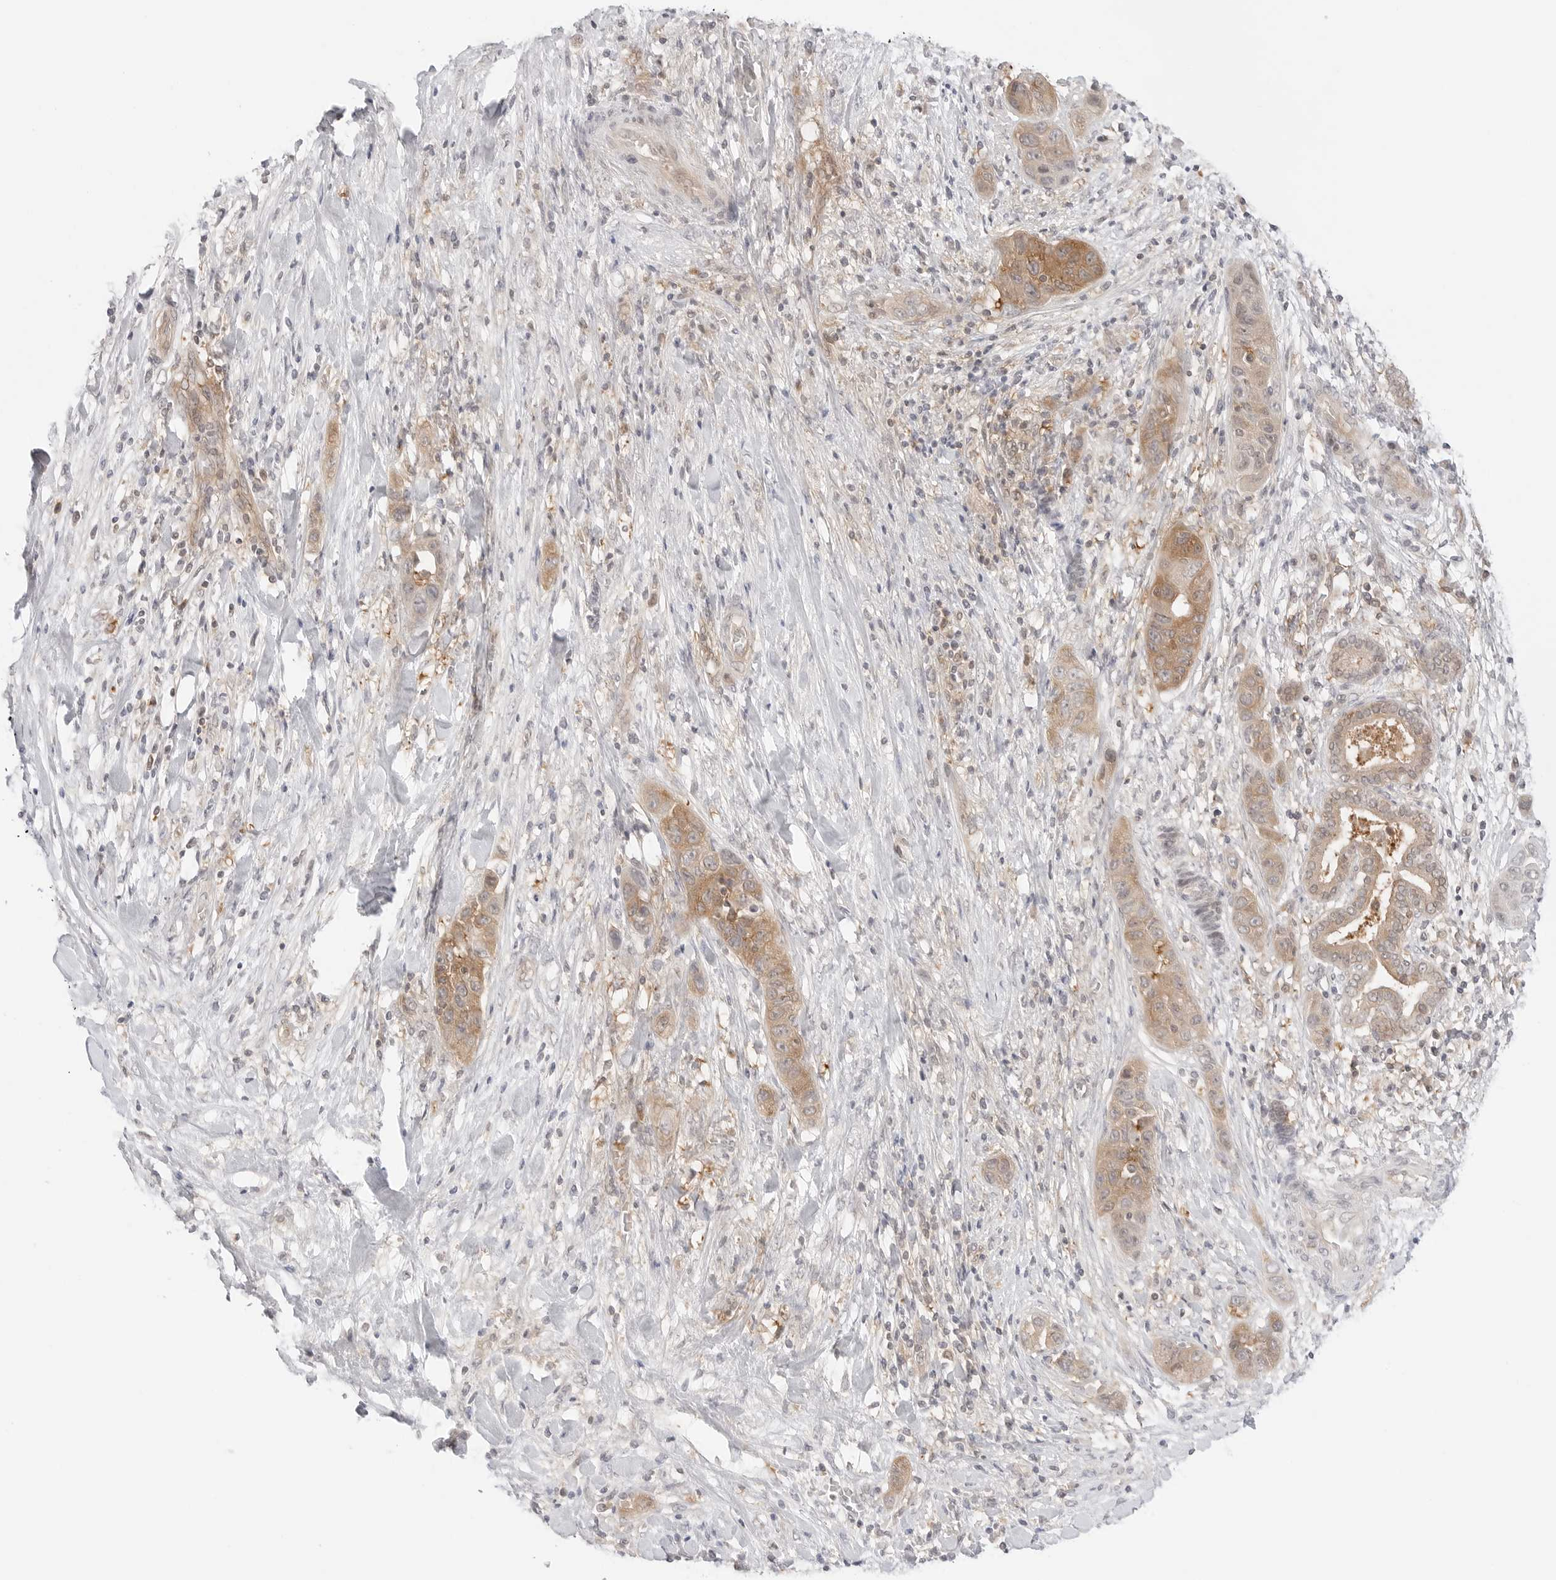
{"staining": {"intensity": "moderate", "quantity": ">75%", "location": "cytoplasmic/membranous"}, "tissue": "liver cancer", "cell_type": "Tumor cells", "image_type": "cancer", "snomed": [{"axis": "morphology", "description": "Cholangiocarcinoma"}, {"axis": "topography", "description": "Liver"}], "caption": "Tumor cells reveal moderate cytoplasmic/membranous expression in approximately >75% of cells in liver cancer.", "gene": "NUDC", "patient": {"sex": "female", "age": 52}}